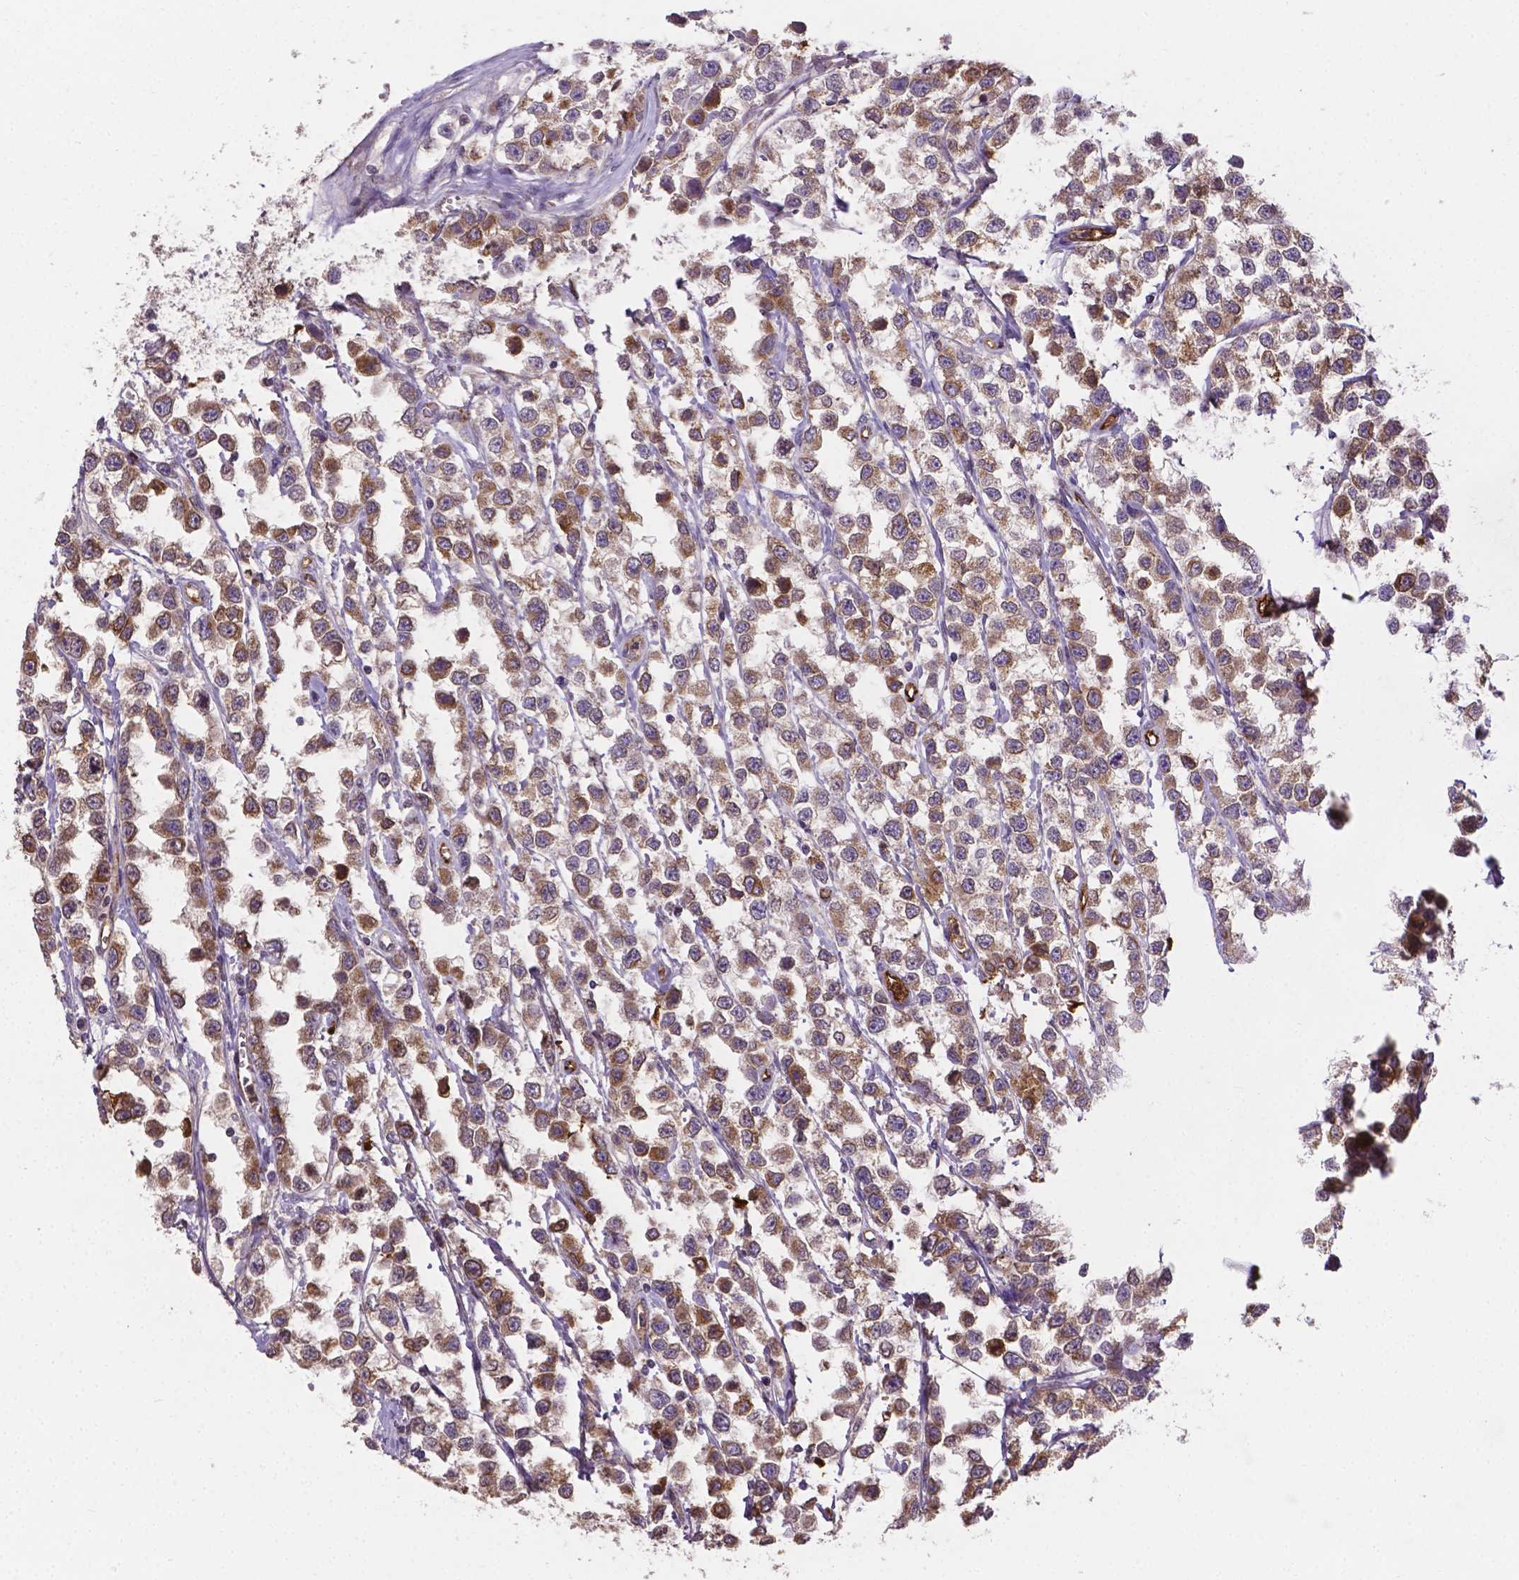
{"staining": {"intensity": "moderate", "quantity": ">75%", "location": "cytoplasmic/membranous"}, "tissue": "testis cancer", "cell_type": "Tumor cells", "image_type": "cancer", "snomed": [{"axis": "morphology", "description": "Seminoma, NOS"}, {"axis": "topography", "description": "Testis"}], "caption": "Human seminoma (testis) stained with a brown dye reveals moderate cytoplasmic/membranous positive staining in approximately >75% of tumor cells.", "gene": "APOE", "patient": {"sex": "male", "age": 34}}